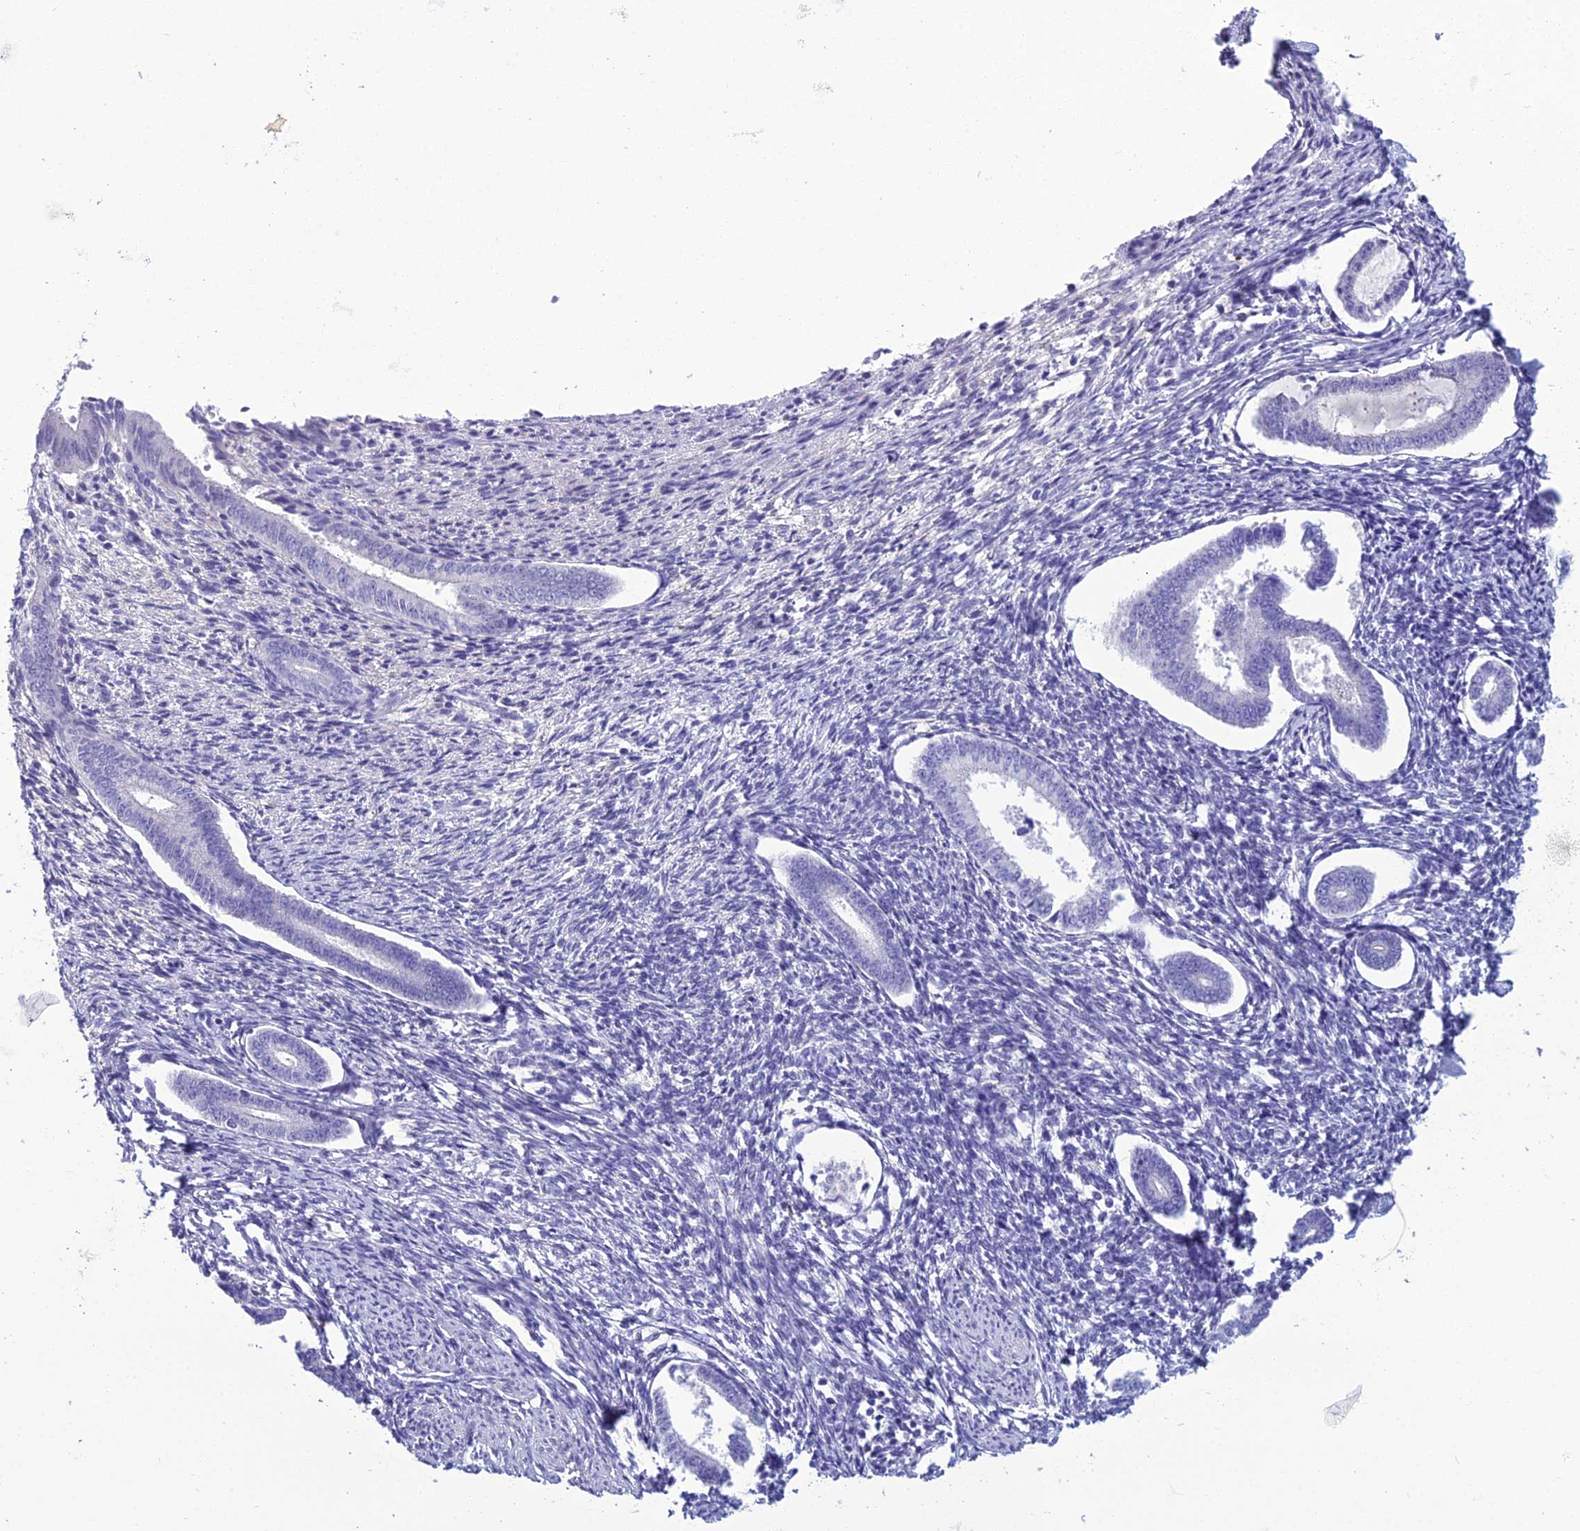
{"staining": {"intensity": "negative", "quantity": "none", "location": "none"}, "tissue": "endometrium", "cell_type": "Cells in endometrial stroma", "image_type": "normal", "snomed": [{"axis": "morphology", "description": "Normal tissue, NOS"}, {"axis": "topography", "description": "Endometrium"}], "caption": "Immunohistochemistry histopathology image of unremarkable endometrium: endometrium stained with DAB (3,3'-diaminobenzidine) reveals no significant protein expression in cells in endometrial stroma.", "gene": "CRB2", "patient": {"sex": "female", "age": 56}}